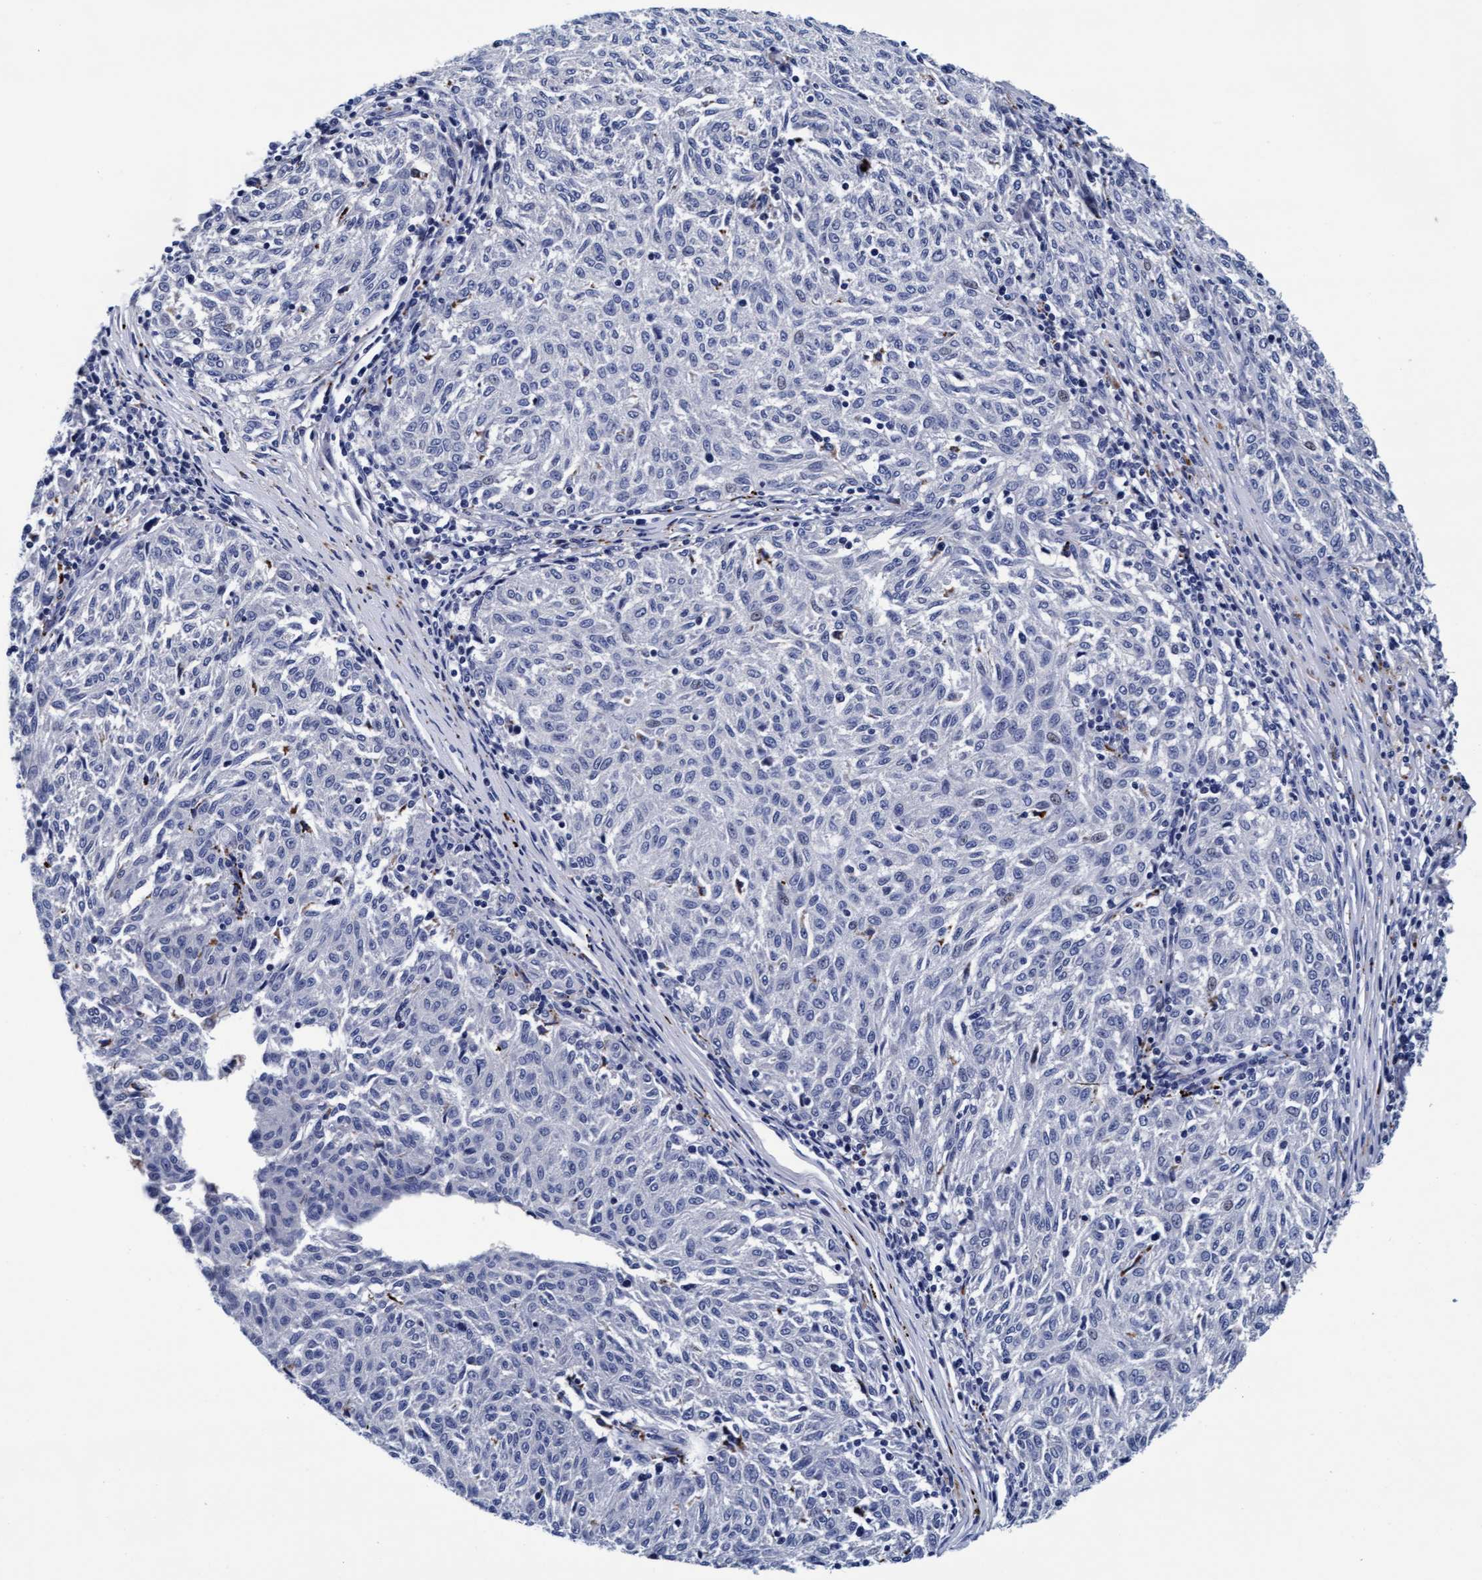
{"staining": {"intensity": "negative", "quantity": "none", "location": "none"}, "tissue": "melanoma", "cell_type": "Tumor cells", "image_type": "cancer", "snomed": [{"axis": "morphology", "description": "Malignant melanoma, NOS"}, {"axis": "topography", "description": "Skin"}], "caption": "Immunohistochemical staining of malignant melanoma demonstrates no significant expression in tumor cells. (DAB immunohistochemistry, high magnification).", "gene": "ARSG", "patient": {"sex": "female", "age": 72}}